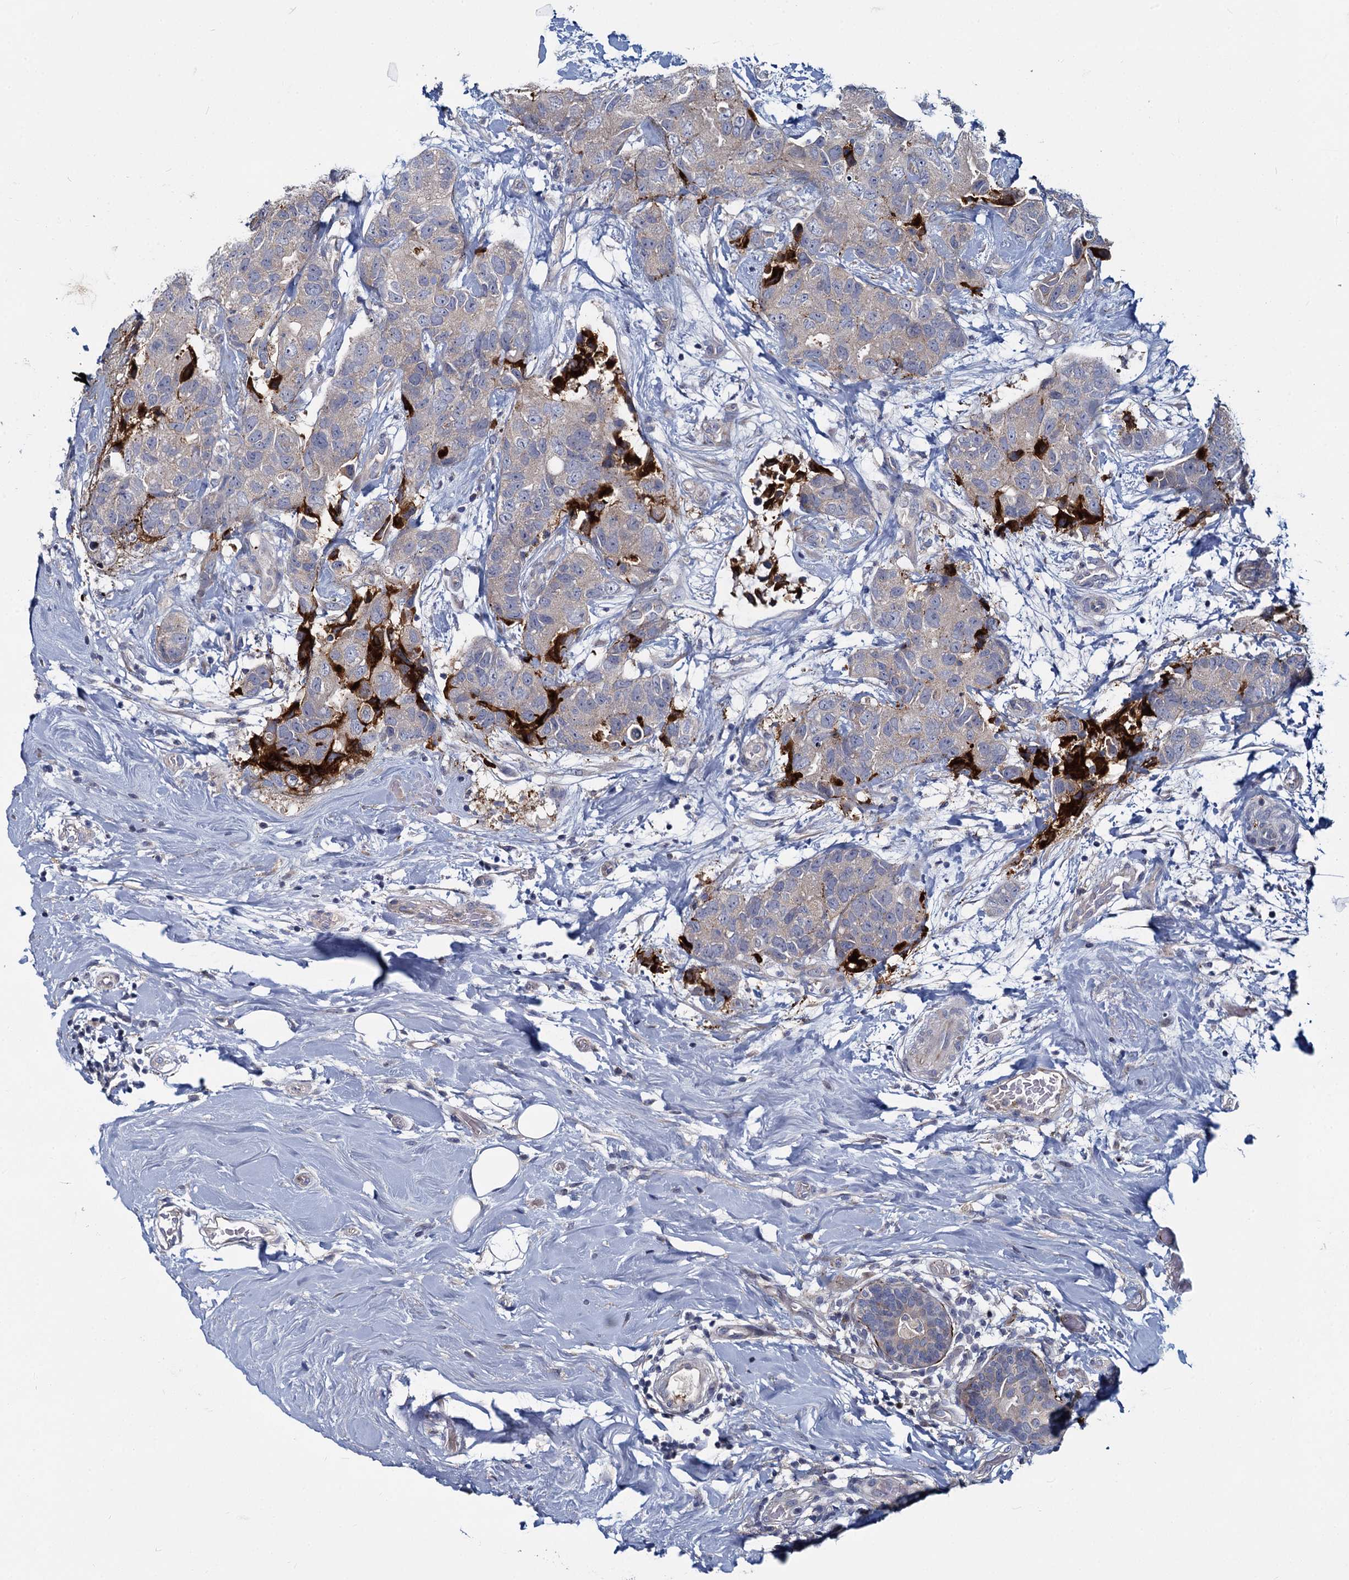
{"staining": {"intensity": "weak", "quantity": "<25%", "location": "cytoplasmic/membranous"}, "tissue": "breast cancer", "cell_type": "Tumor cells", "image_type": "cancer", "snomed": [{"axis": "morphology", "description": "Duct carcinoma"}, {"axis": "topography", "description": "Breast"}], "caption": "This is an IHC photomicrograph of human breast infiltrating ductal carcinoma. There is no positivity in tumor cells.", "gene": "DCUN1D2", "patient": {"sex": "female", "age": 62}}